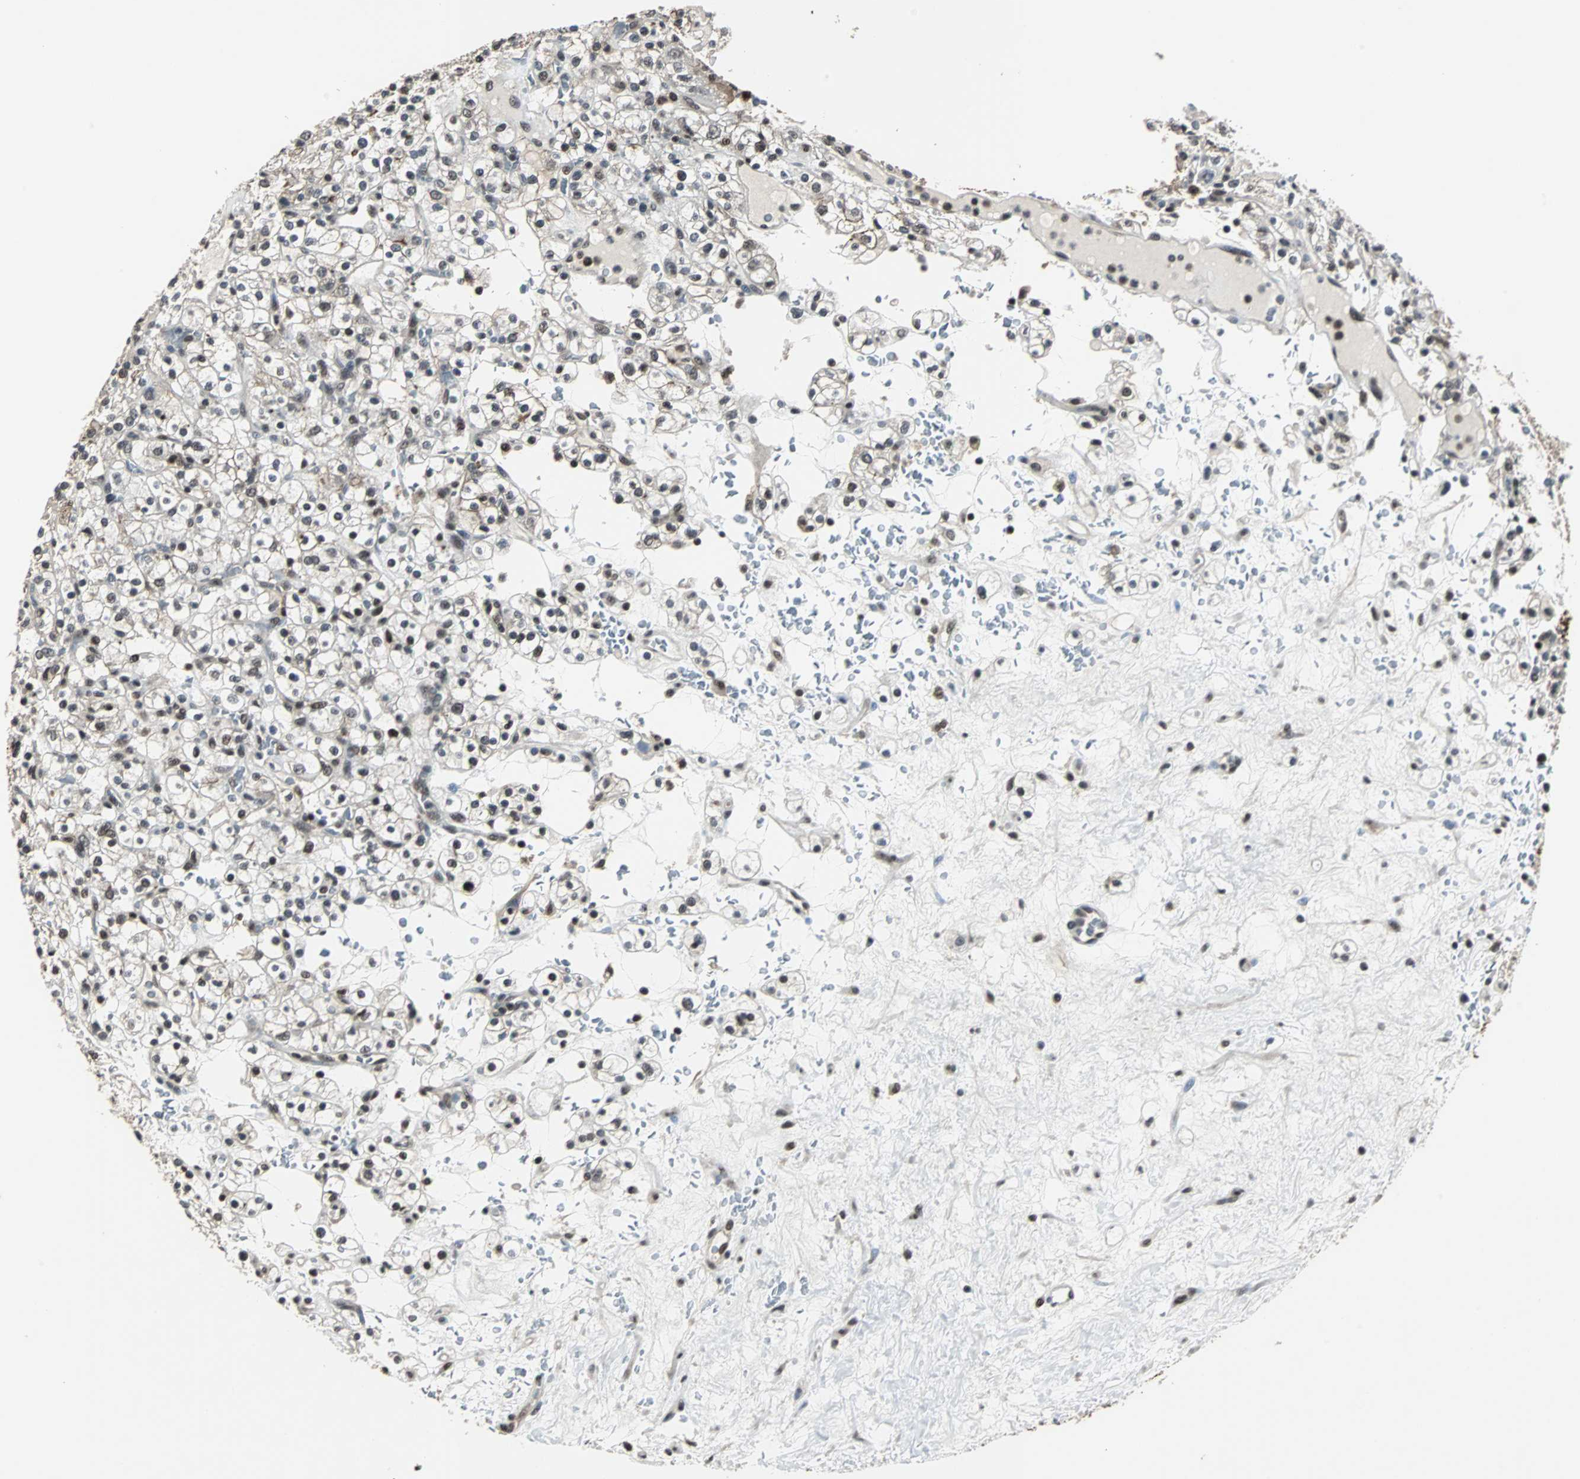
{"staining": {"intensity": "moderate", "quantity": "25%-75%", "location": "nuclear"}, "tissue": "renal cancer", "cell_type": "Tumor cells", "image_type": "cancer", "snomed": [{"axis": "morphology", "description": "Normal tissue, NOS"}, {"axis": "morphology", "description": "Adenocarcinoma, NOS"}, {"axis": "topography", "description": "Kidney"}], "caption": "Renal adenocarcinoma stained with immunohistochemistry (IHC) displays moderate nuclear positivity in about 25%-75% of tumor cells.", "gene": "MKX", "patient": {"sex": "female", "age": 72}}